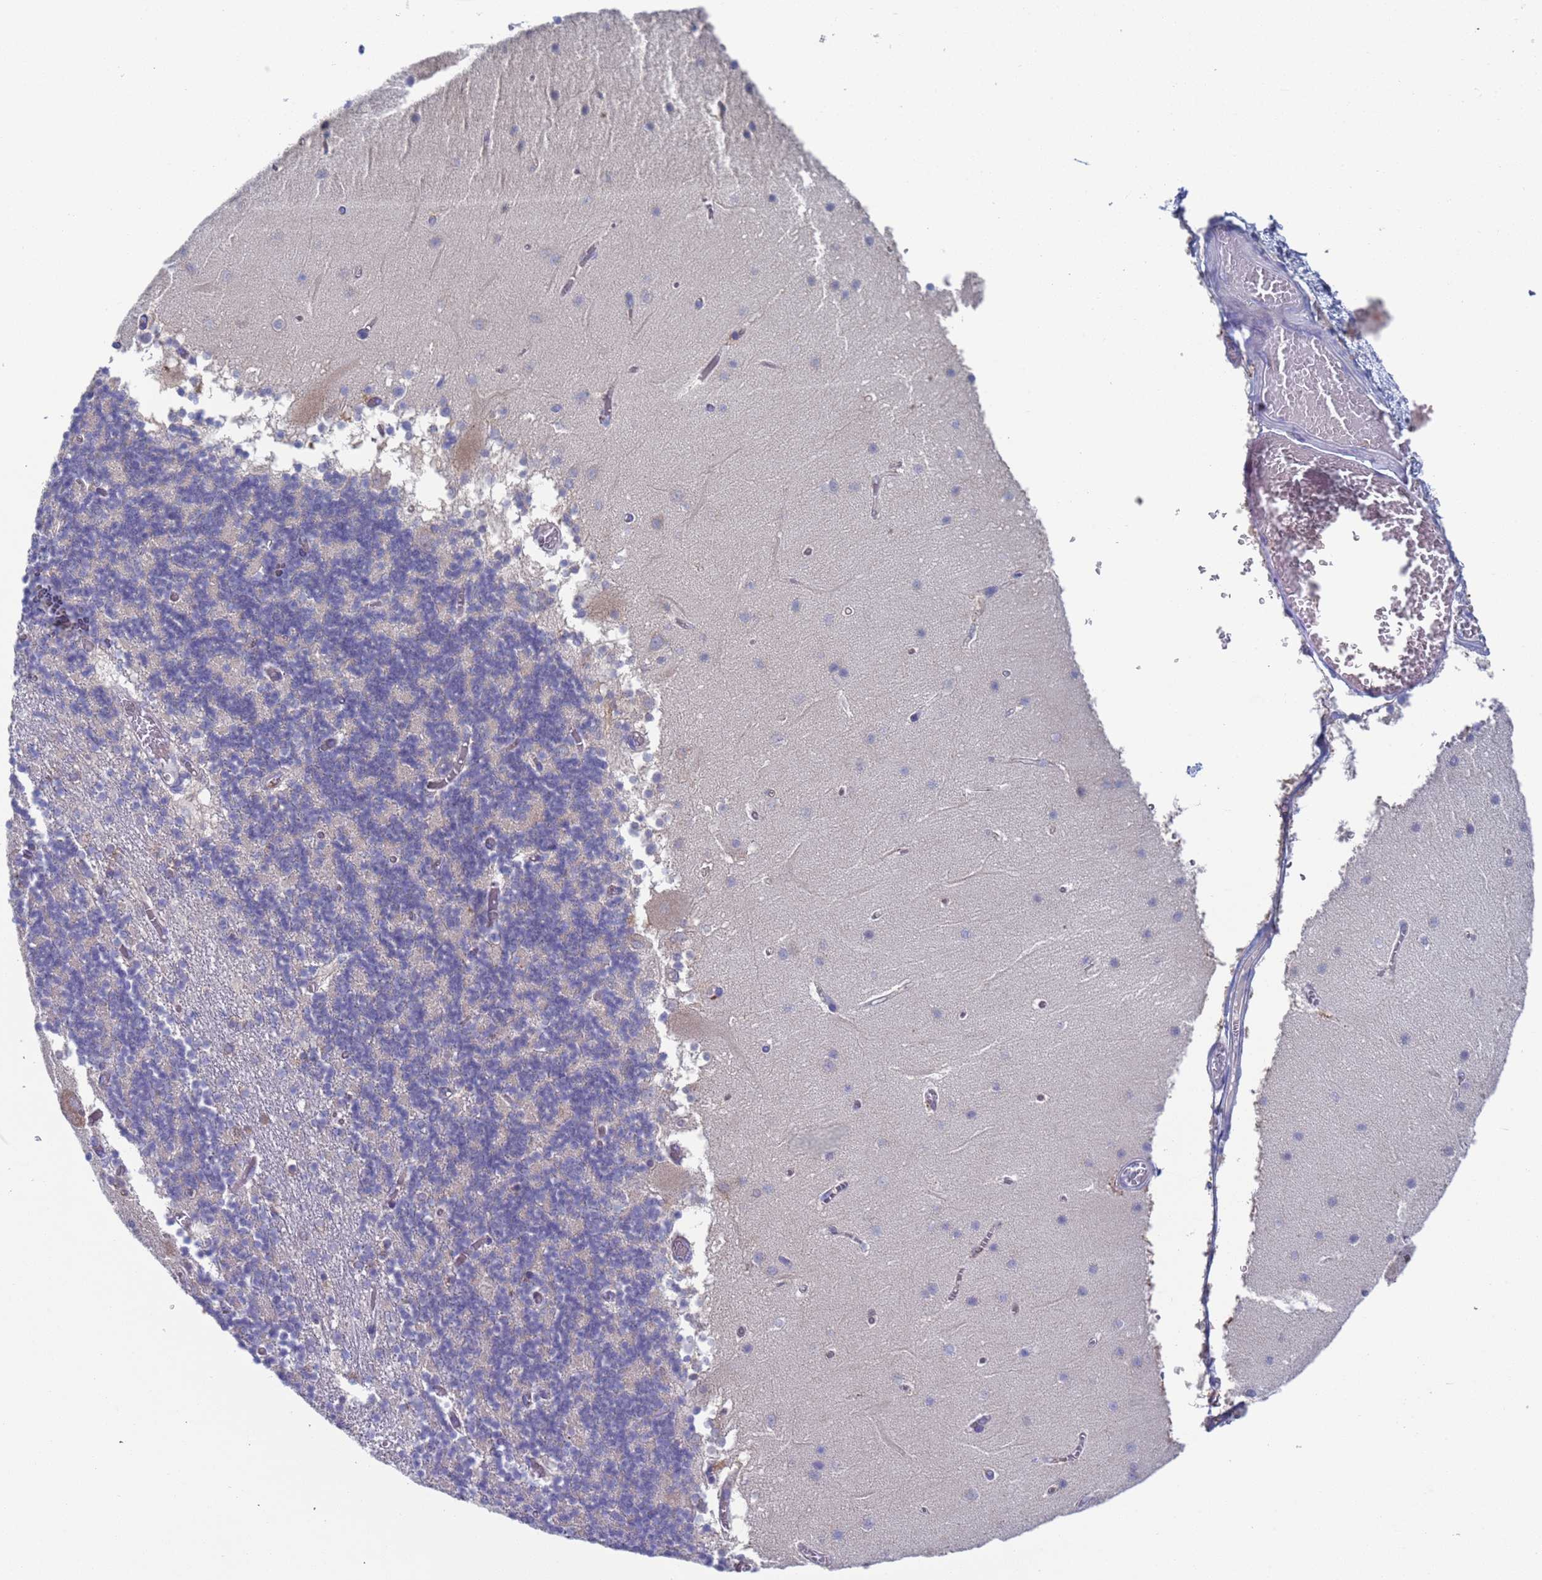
{"staining": {"intensity": "negative", "quantity": "none", "location": "none"}, "tissue": "cerebellum", "cell_type": "Cells in granular layer", "image_type": "normal", "snomed": [{"axis": "morphology", "description": "Normal tissue, NOS"}, {"axis": "topography", "description": "Cerebellum"}], "caption": "Cells in granular layer are negative for protein expression in normal human cerebellum. (DAB immunohistochemistry visualized using brightfield microscopy, high magnification).", "gene": "PET117", "patient": {"sex": "female", "age": 28}}